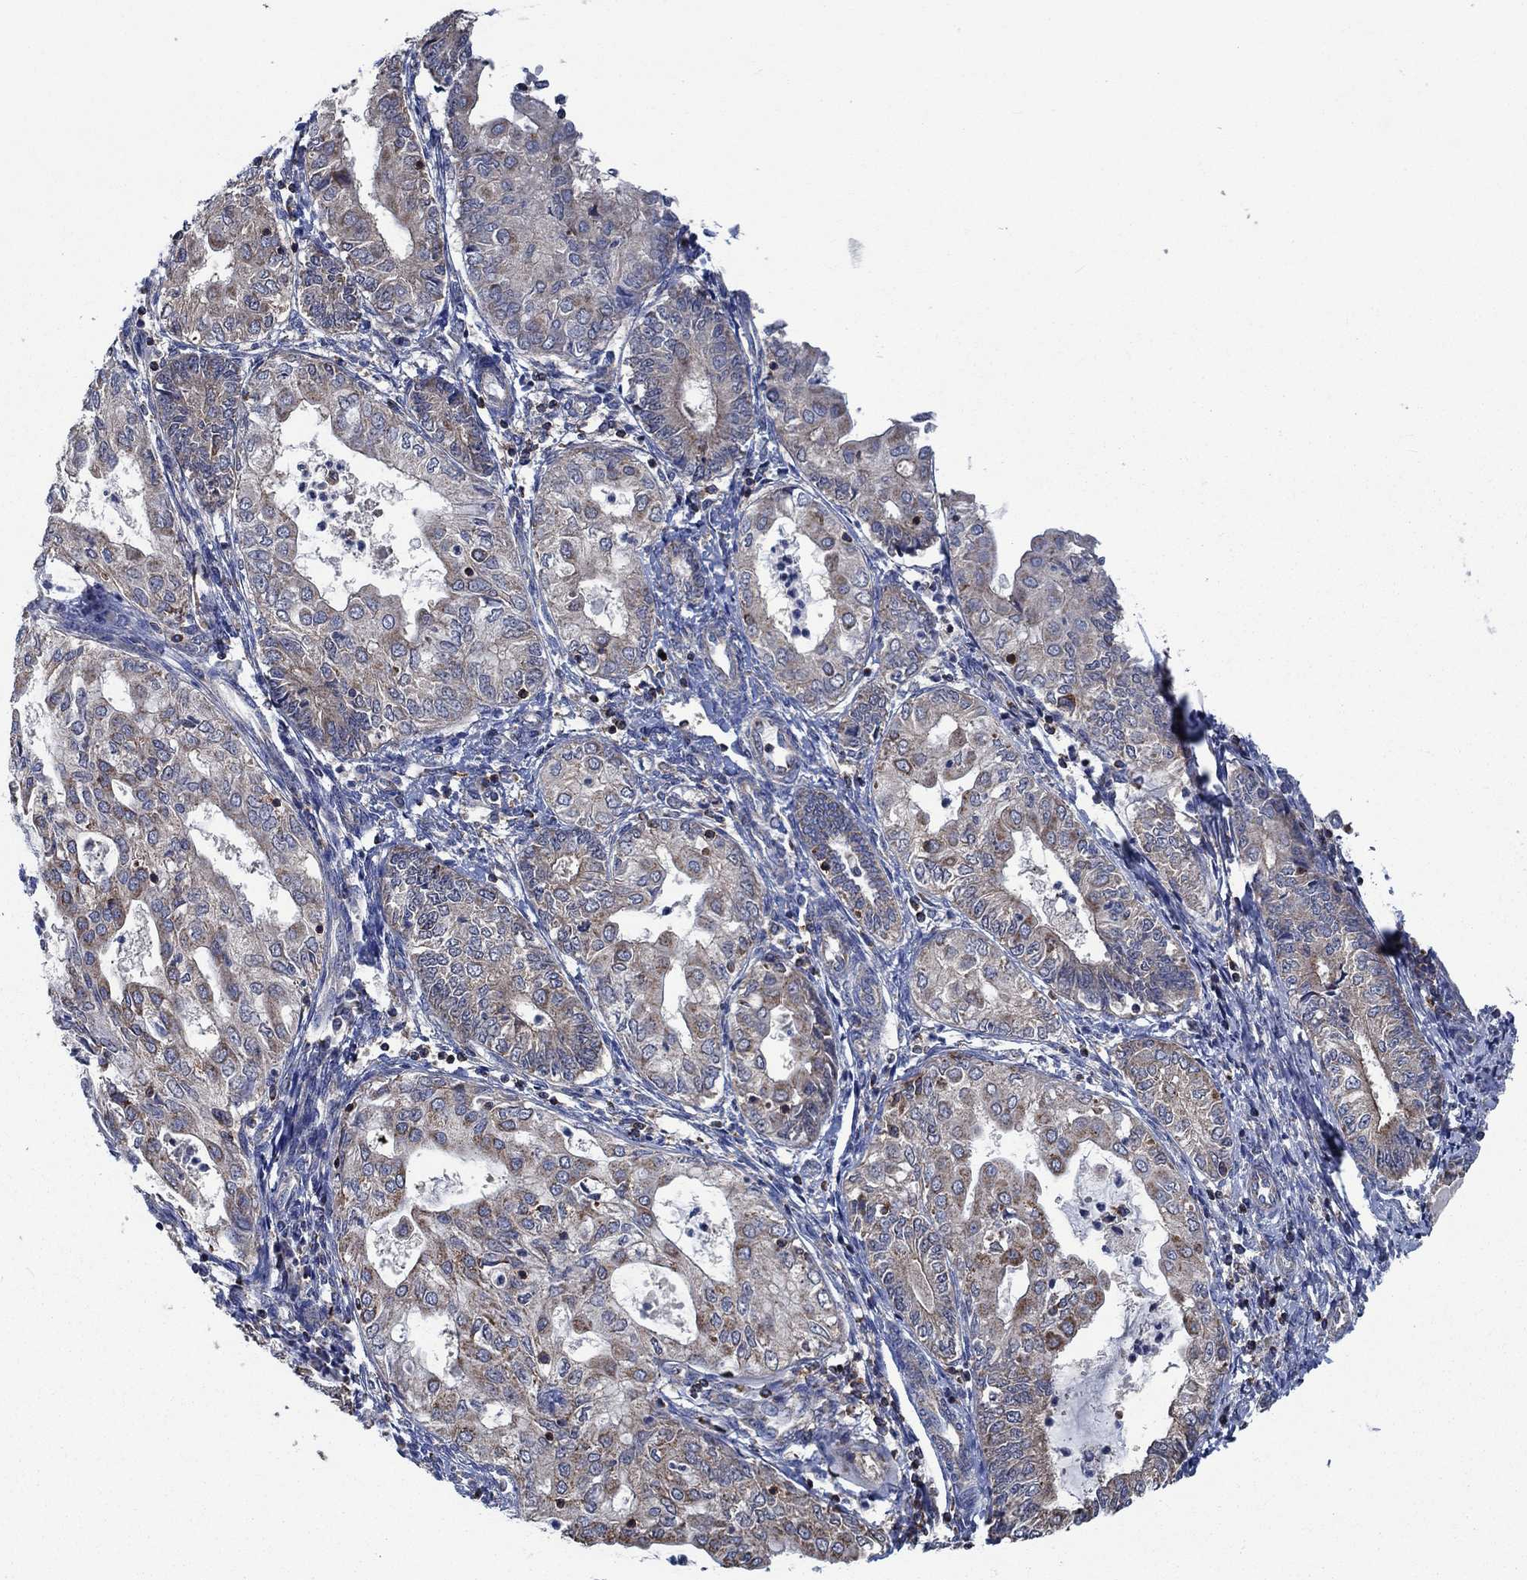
{"staining": {"intensity": "weak", "quantity": ">75%", "location": "cytoplasmic/membranous"}, "tissue": "endometrial cancer", "cell_type": "Tumor cells", "image_type": "cancer", "snomed": [{"axis": "morphology", "description": "Adenocarcinoma, NOS"}, {"axis": "topography", "description": "Endometrium"}], "caption": "A histopathology image of human adenocarcinoma (endometrial) stained for a protein demonstrates weak cytoplasmic/membranous brown staining in tumor cells.", "gene": "STXBP6", "patient": {"sex": "female", "age": 68}}